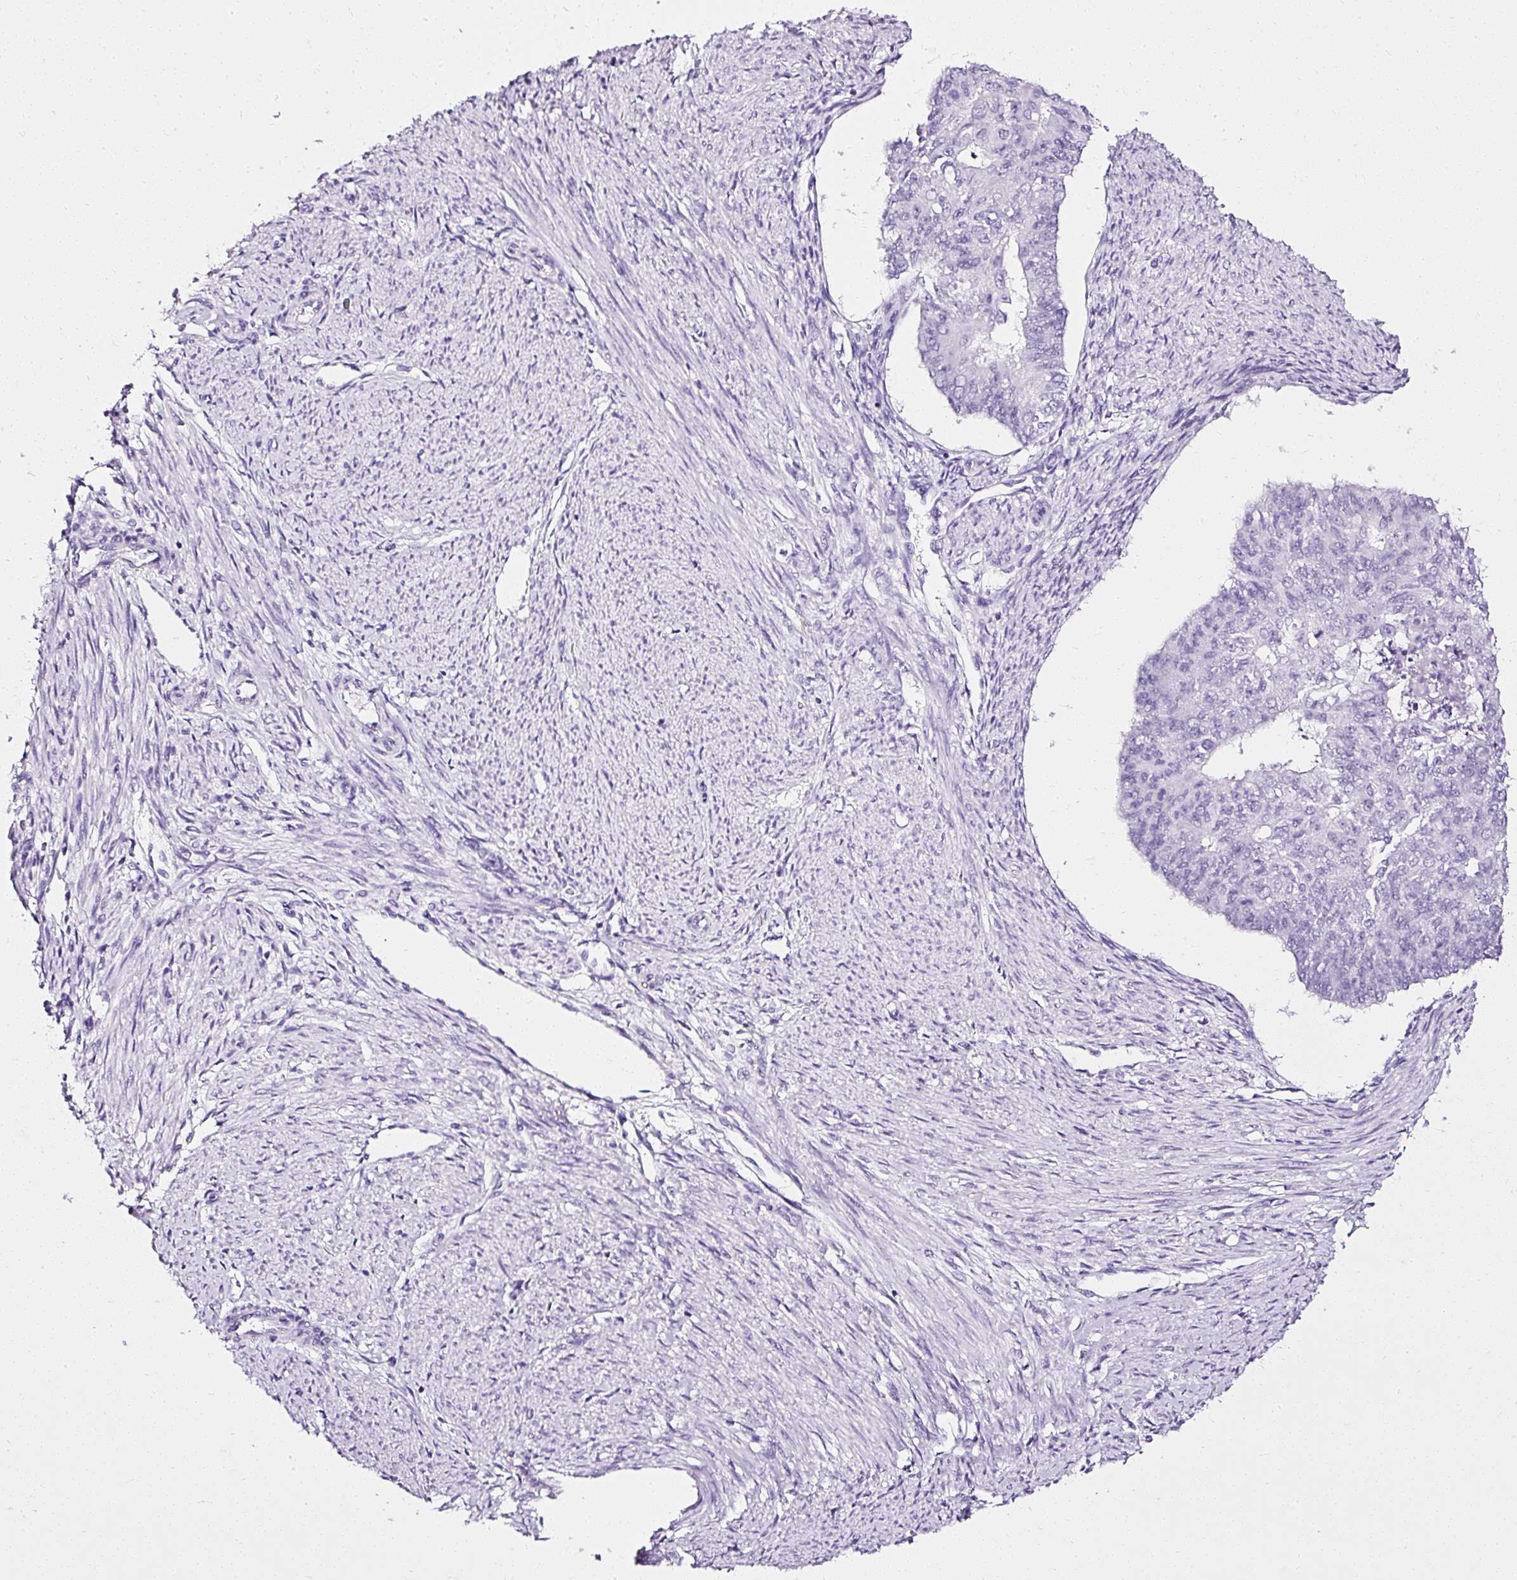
{"staining": {"intensity": "negative", "quantity": "none", "location": "none"}, "tissue": "endometrial cancer", "cell_type": "Tumor cells", "image_type": "cancer", "snomed": [{"axis": "morphology", "description": "Adenocarcinoma, NOS"}, {"axis": "topography", "description": "Endometrium"}], "caption": "A high-resolution photomicrograph shows IHC staining of endometrial cancer, which exhibits no significant expression in tumor cells.", "gene": "ATP2A1", "patient": {"sex": "female", "age": 32}}